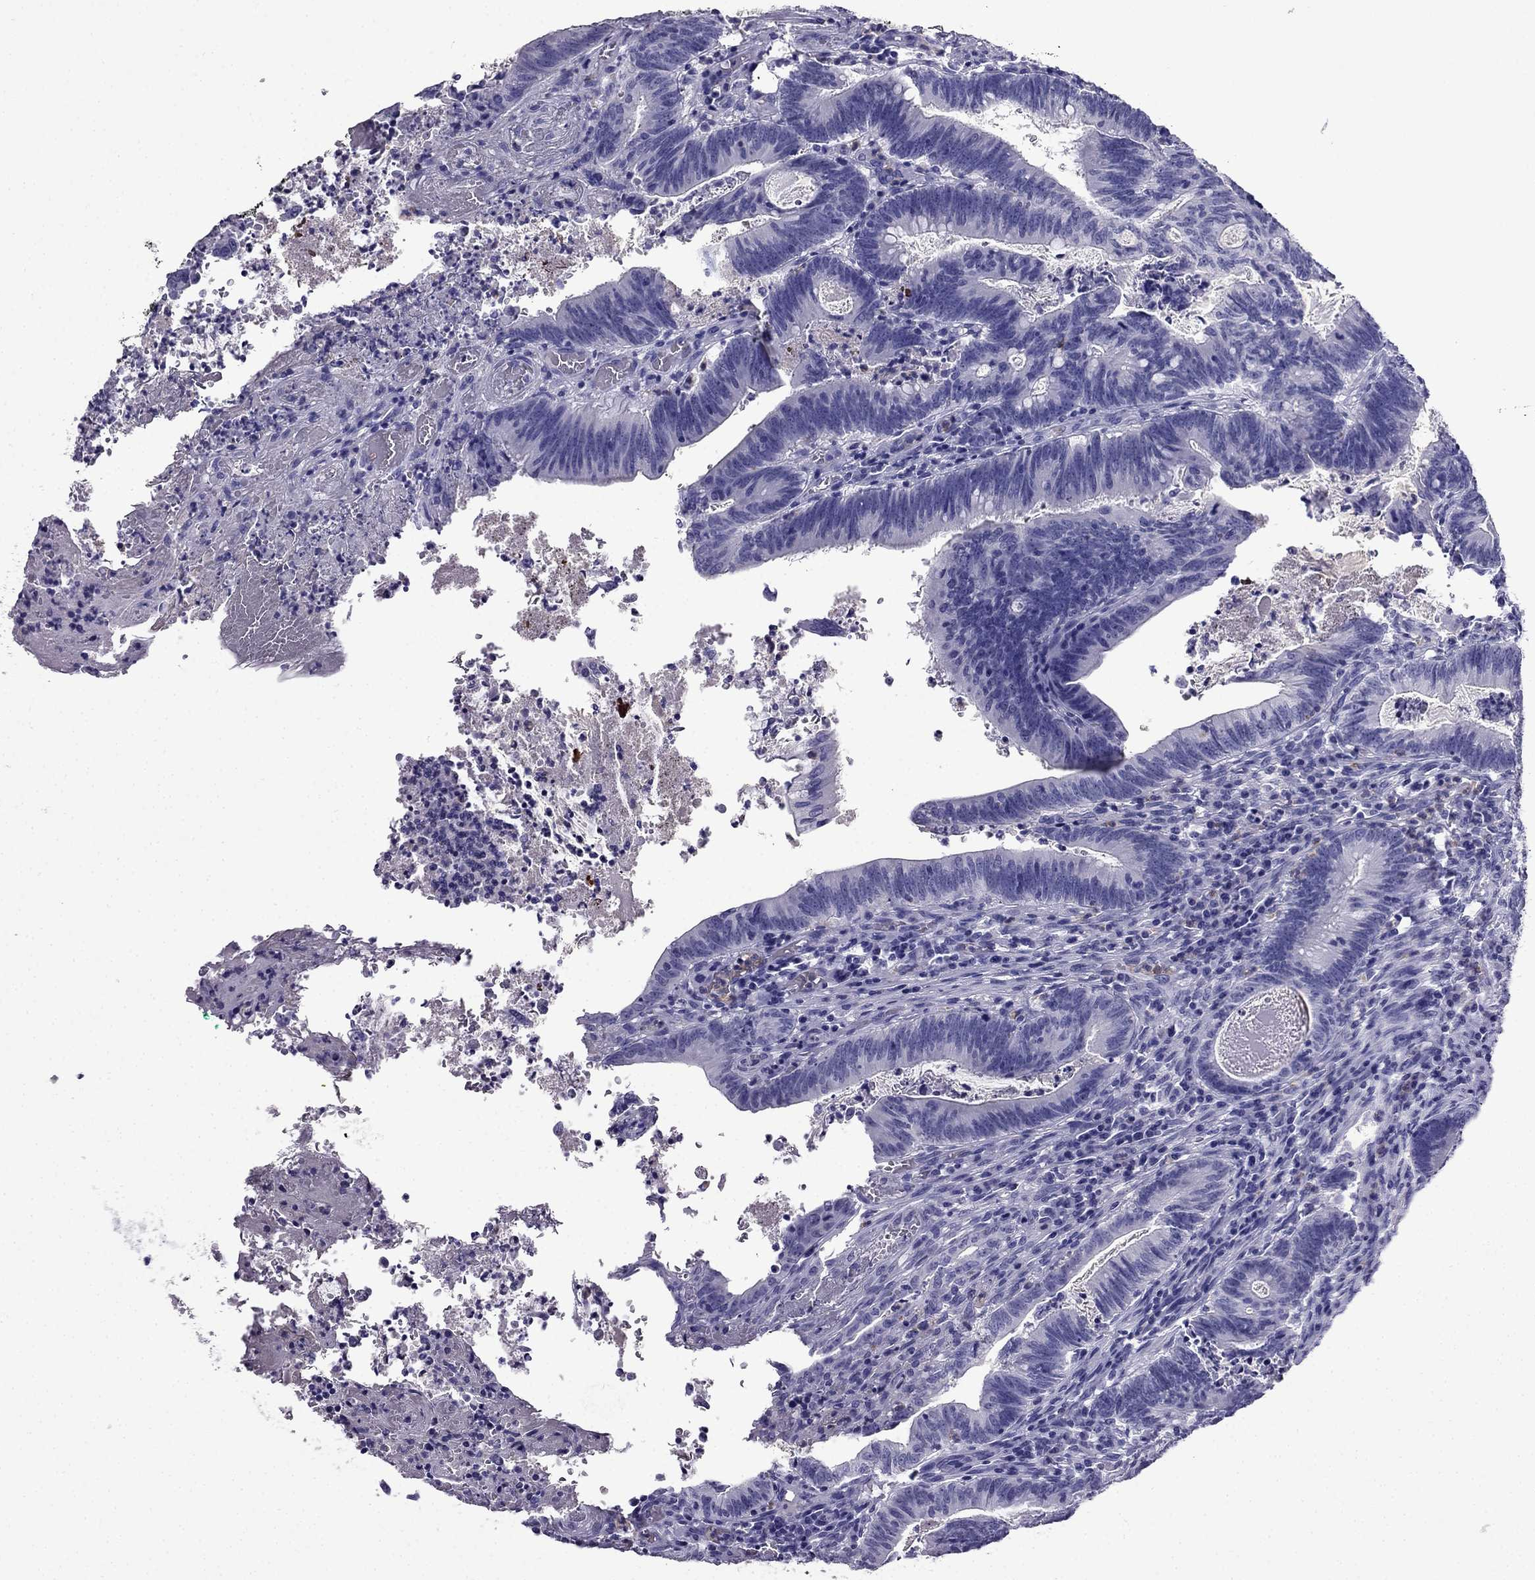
{"staining": {"intensity": "negative", "quantity": "none", "location": "none"}, "tissue": "colorectal cancer", "cell_type": "Tumor cells", "image_type": "cancer", "snomed": [{"axis": "morphology", "description": "Adenocarcinoma, NOS"}, {"axis": "topography", "description": "Colon"}], "caption": "Colorectal adenocarcinoma stained for a protein using IHC demonstrates no staining tumor cells.", "gene": "CDHR4", "patient": {"sex": "female", "age": 70}}